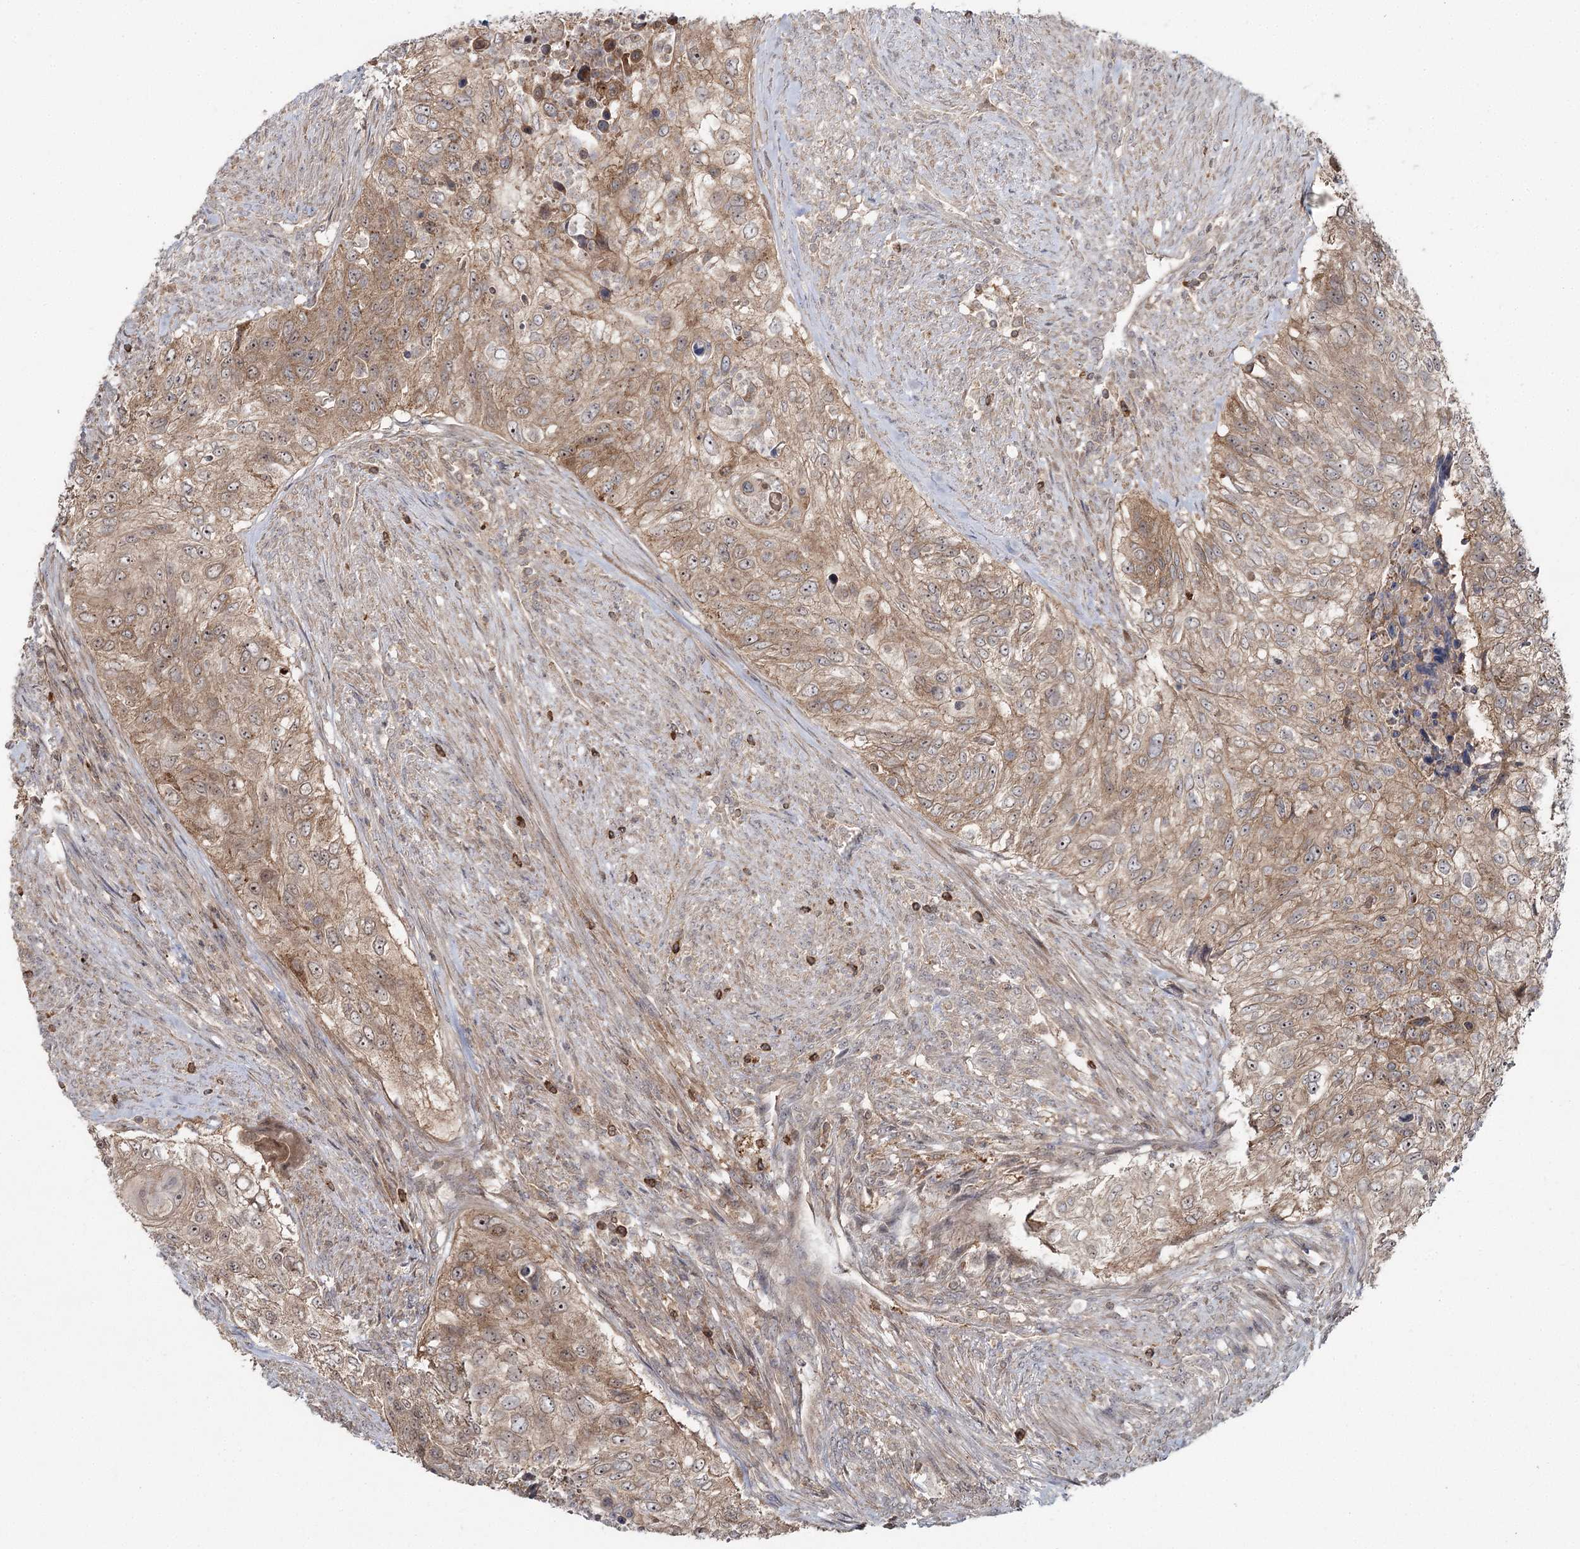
{"staining": {"intensity": "moderate", "quantity": ">75%", "location": "cytoplasmic/membranous"}, "tissue": "urothelial cancer", "cell_type": "Tumor cells", "image_type": "cancer", "snomed": [{"axis": "morphology", "description": "Urothelial carcinoma, High grade"}, {"axis": "topography", "description": "Urinary bladder"}], "caption": "Approximately >75% of tumor cells in urothelial carcinoma (high-grade) reveal moderate cytoplasmic/membranous protein expression as visualized by brown immunohistochemical staining.", "gene": "WDR44", "patient": {"sex": "female", "age": 60}}